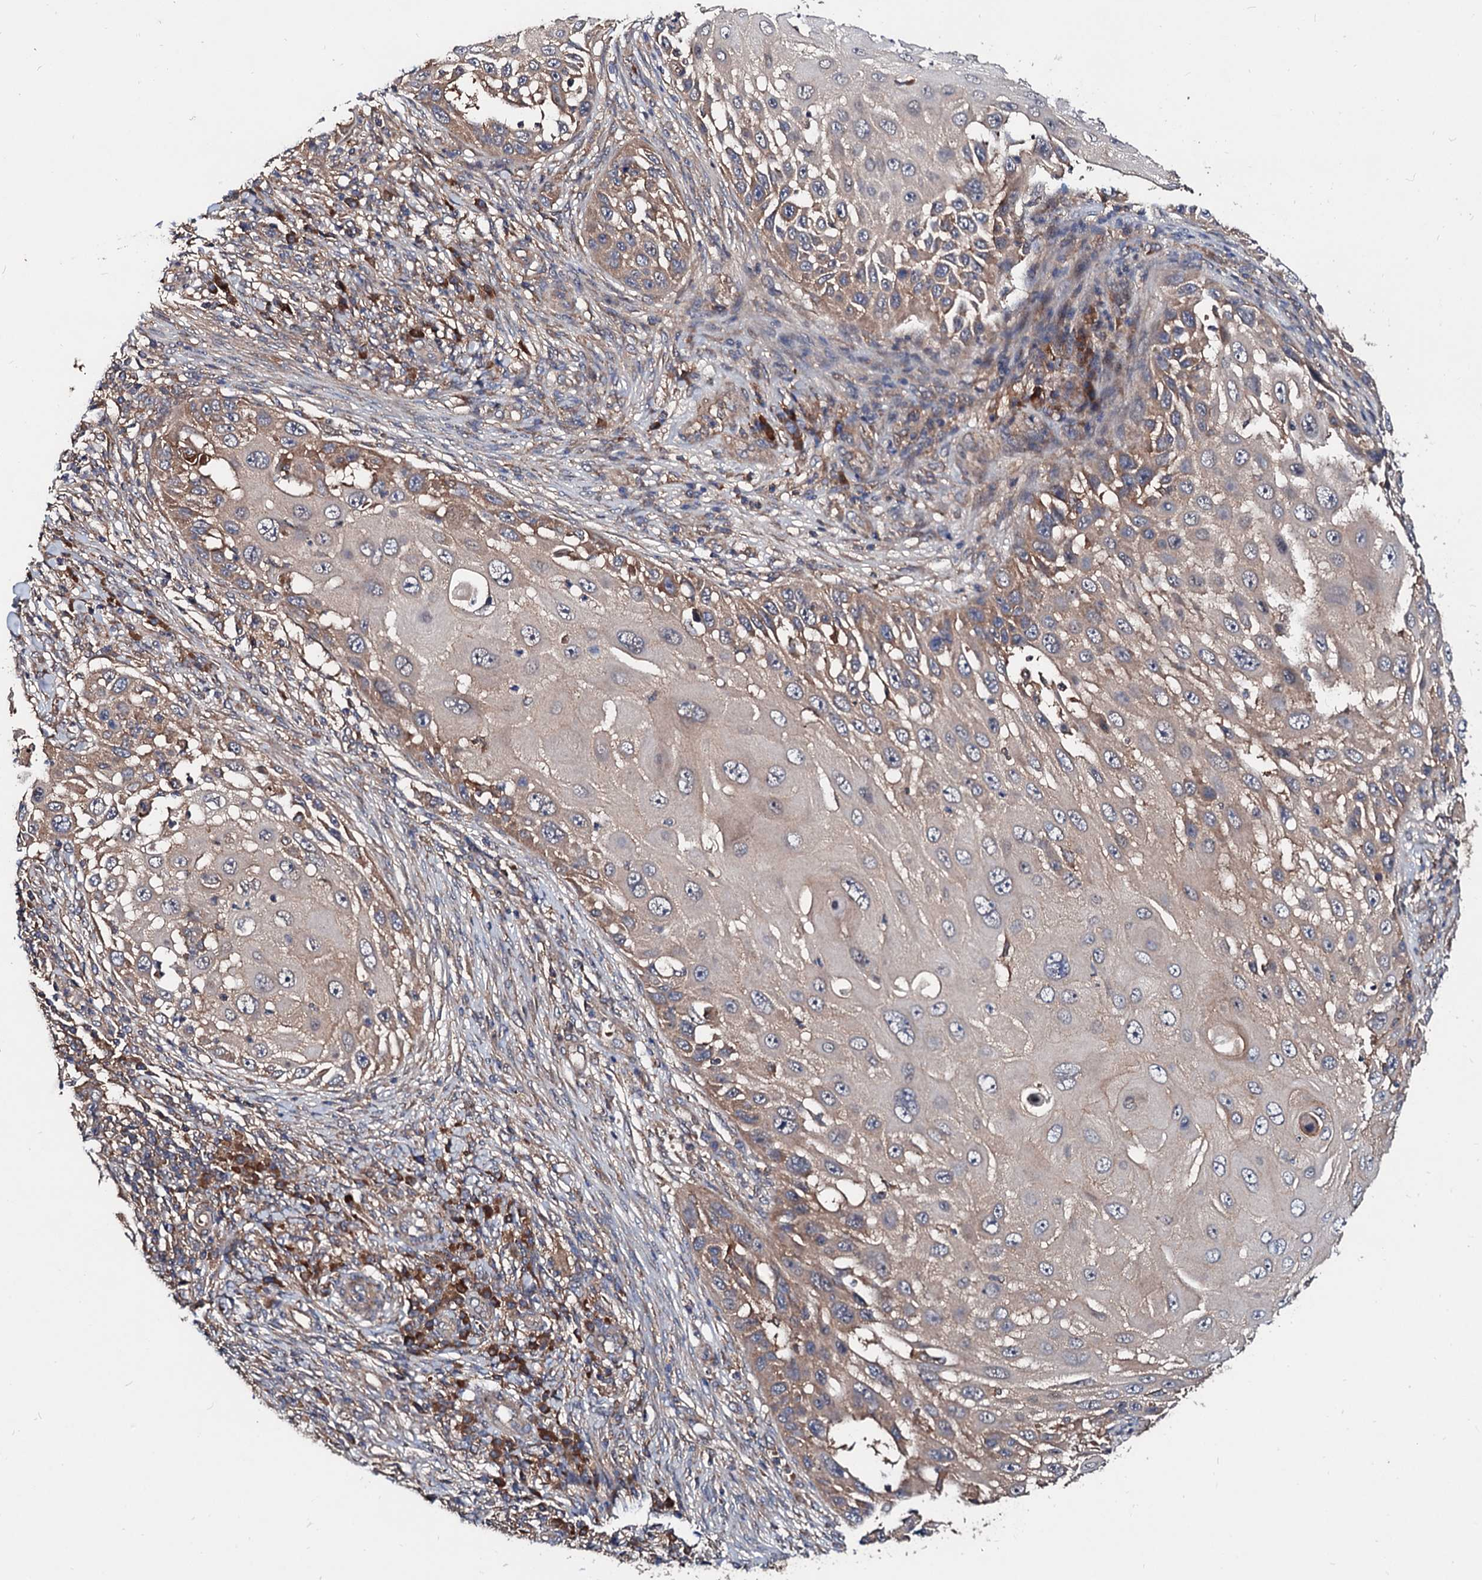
{"staining": {"intensity": "weak", "quantity": ">75%", "location": "cytoplasmic/membranous"}, "tissue": "skin cancer", "cell_type": "Tumor cells", "image_type": "cancer", "snomed": [{"axis": "morphology", "description": "Squamous cell carcinoma, NOS"}, {"axis": "topography", "description": "Skin"}], "caption": "High-magnification brightfield microscopy of squamous cell carcinoma (skin) stained with DAB (brown) and counterstained with hematoxylin (blue). tumor cells exhibit weak cytoplasmic/membranous staining is seen in about>75% of cells.", "gene": "EXTL1", "patient": {"sex": "female", "age": 44}}